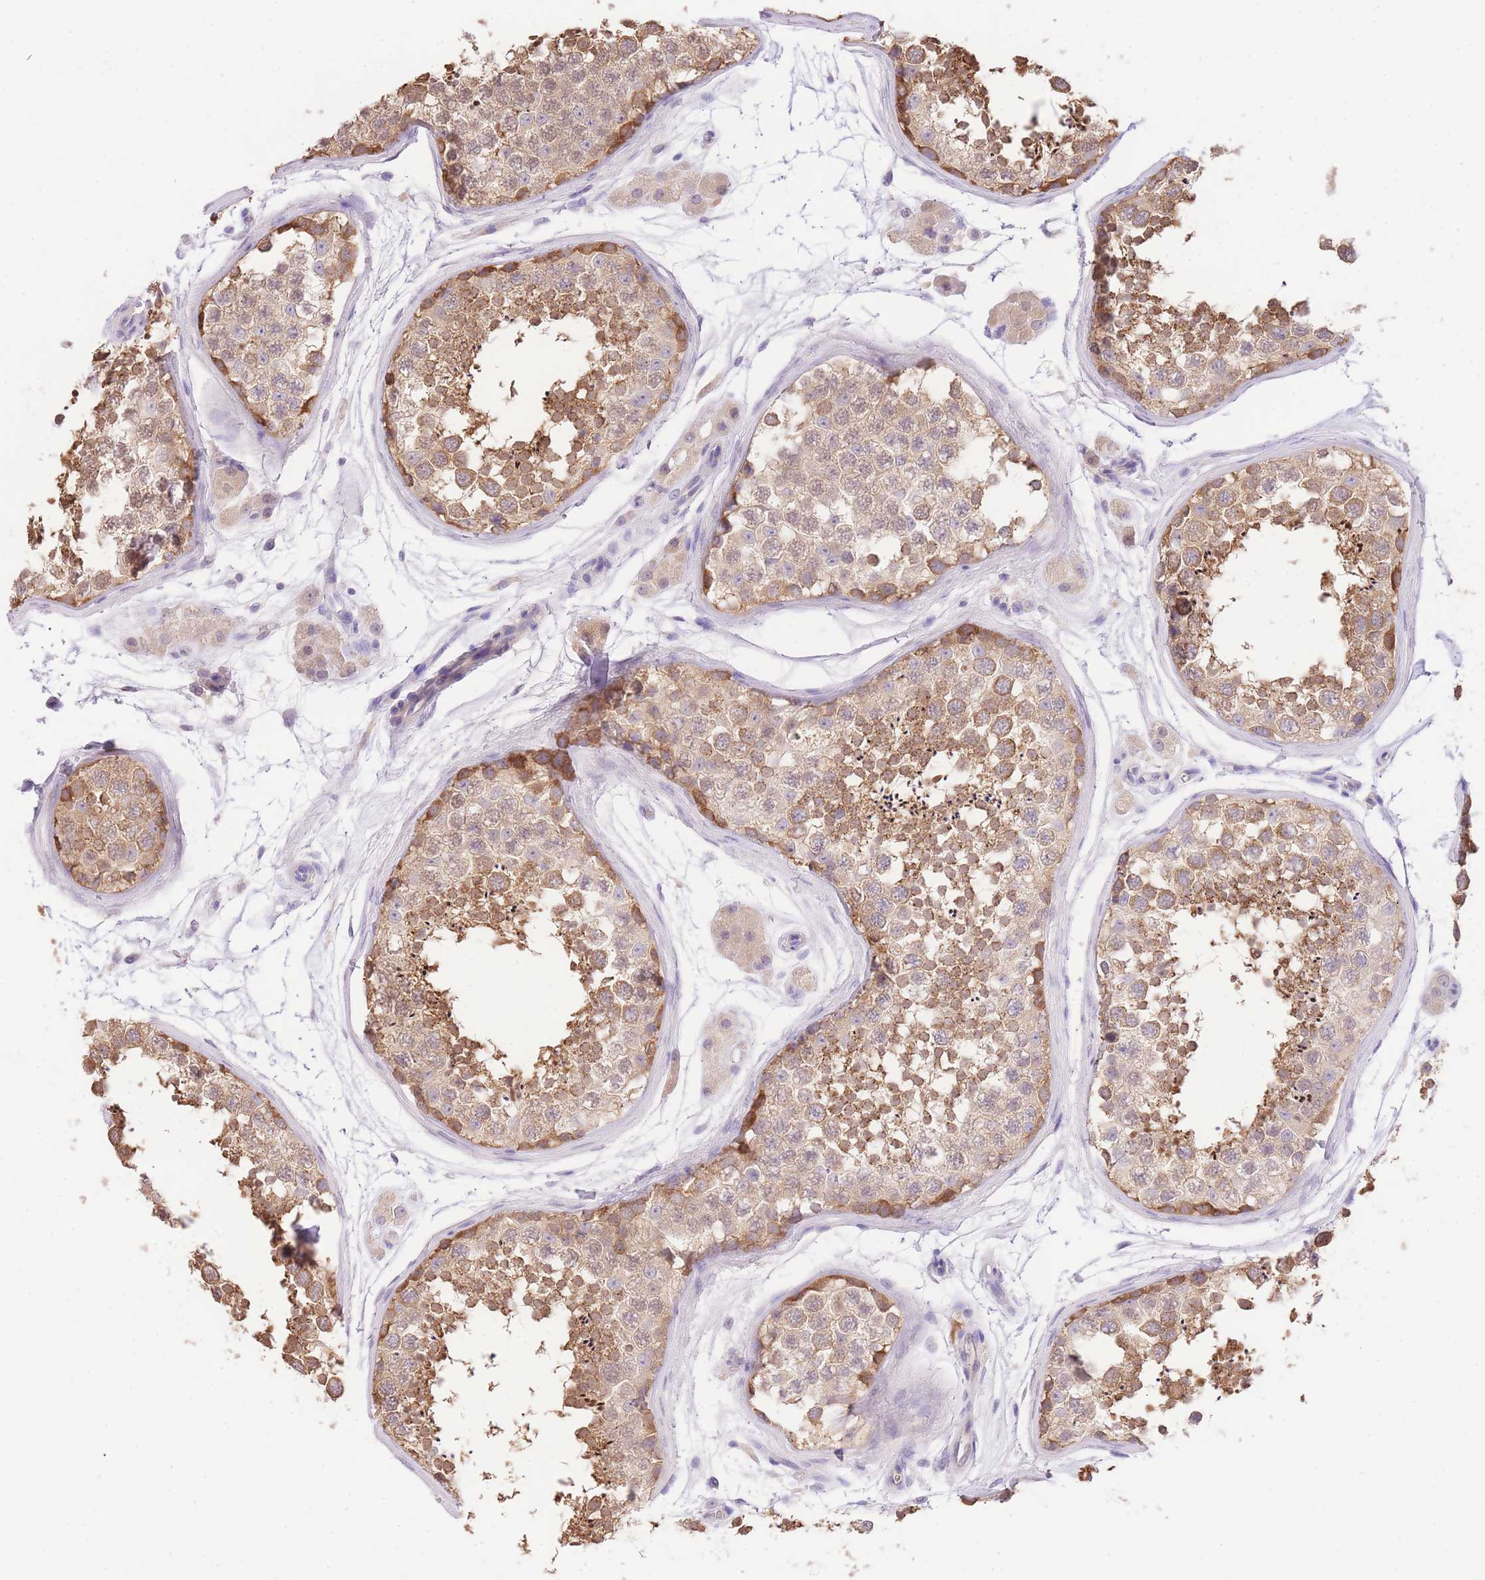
{"staining": {"intensity": "moderate", "quantity": ">75%", "location": "cytoplasmic/membranous"}, "tissue": "testis", "cell_type": "Cells in seminiferous ducts", "image_type": "normal", "snomed": [{"axis": "morphology", "description": "Normal tissue, NOS"}, {"axis": "topography", "description": "Testis"}], "caption": "Brown immunohistochemical staining in benign human testis reveals moderate cytoplasmic/membranous staining in about >75% of cells in seminiferous ducts.", "gene": "LIPH", "patient": {"sex": "male", "age": 56}}